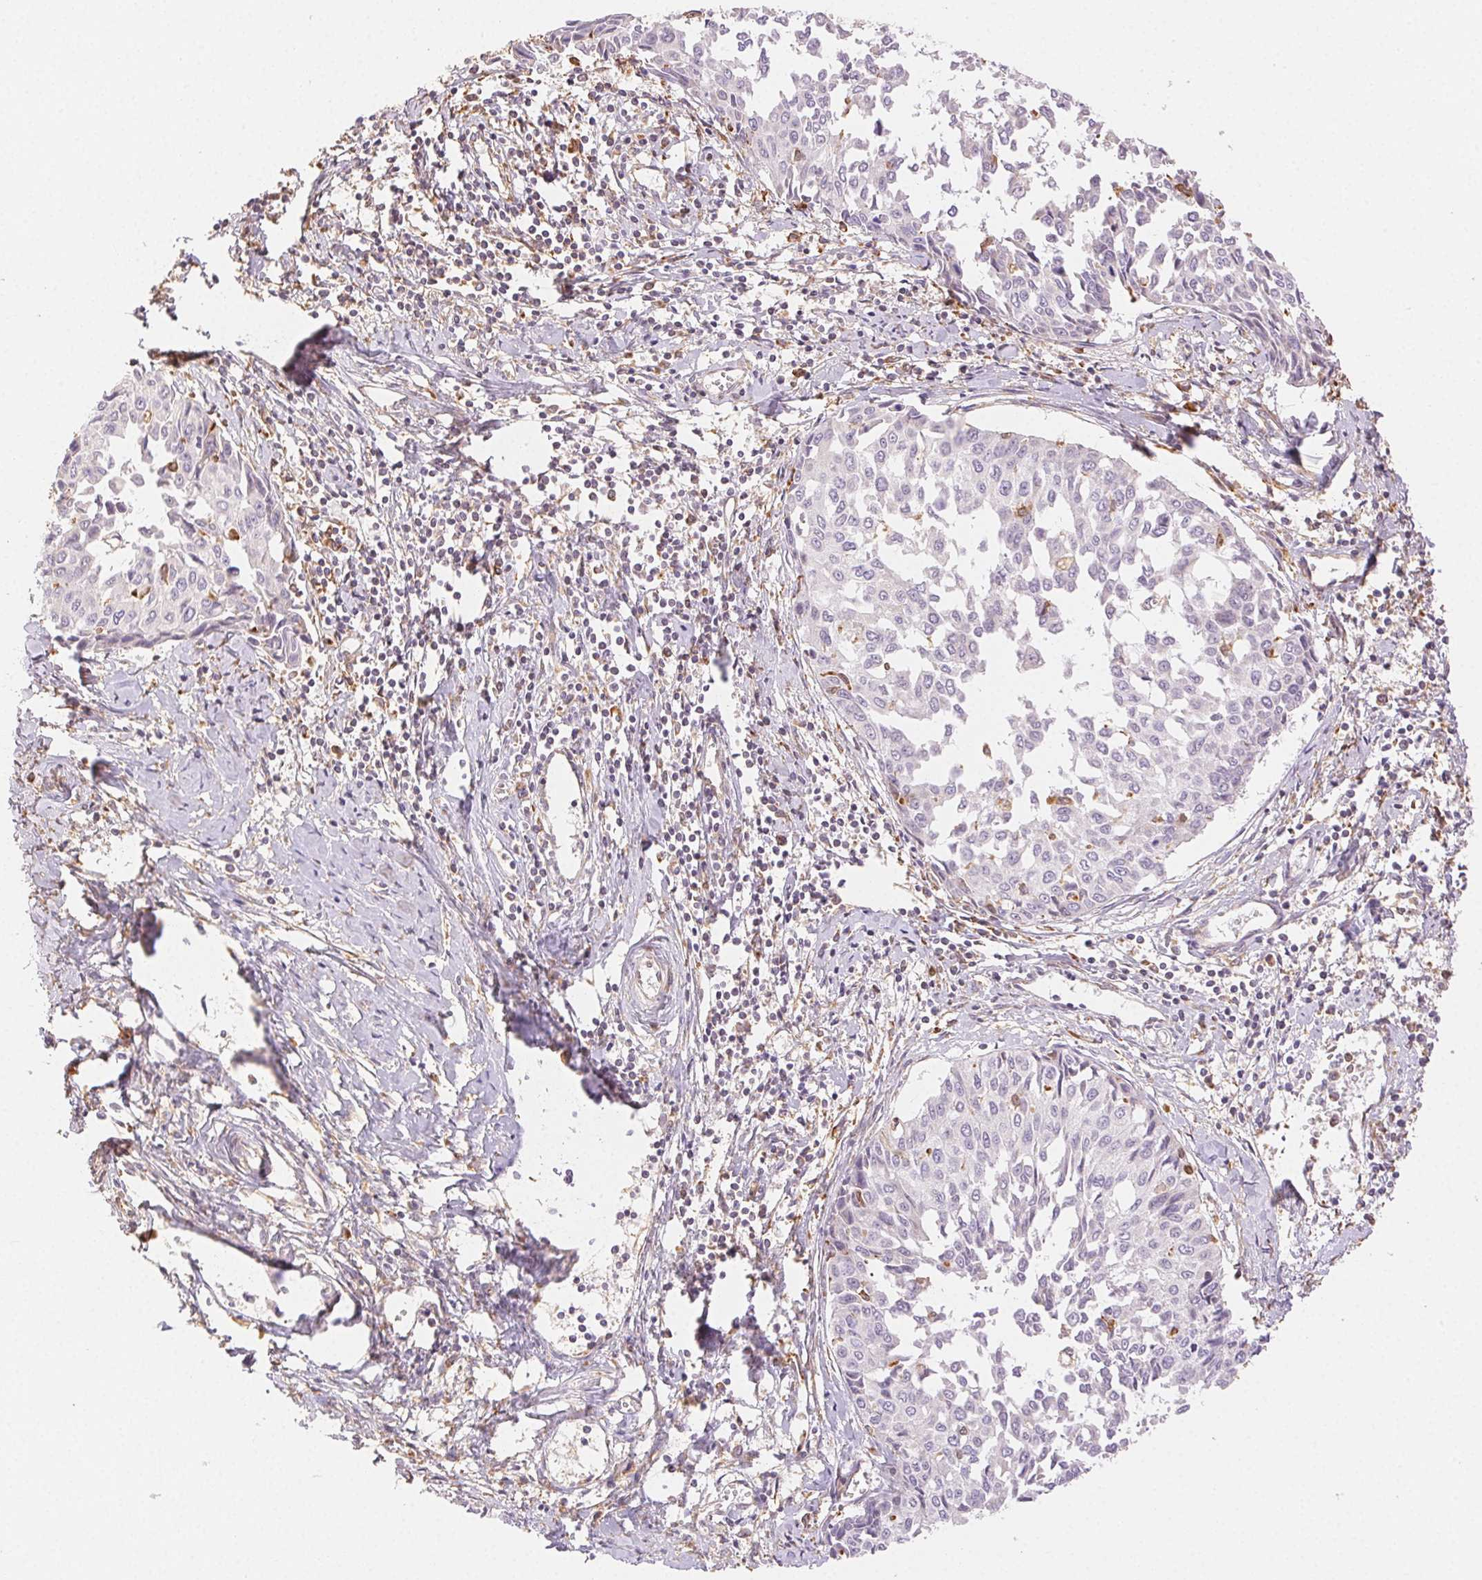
{"staining": {"intensity": "negative", "quantity": "none", "location": "none"}, "tissue": "cervical cancer", "cell_type": "Tumor cells", "image_type": "cancer", "snomed": [{"axis": "morphology", "description": "Squamous cell carcinoma, NOS"}, {"axis": "topography", "description": "Cervix"}], "caption": "An immunohistochemistry (IHC) photomicrograph of squamous cell carcinoma (cervical) is shown. There is no staining in tumor cells of squamous cell carcinoma (cervical). Nuclei are stained in blue.", "gene": "ENTREP1", "patient": {"sex": "female", "age": 50}}